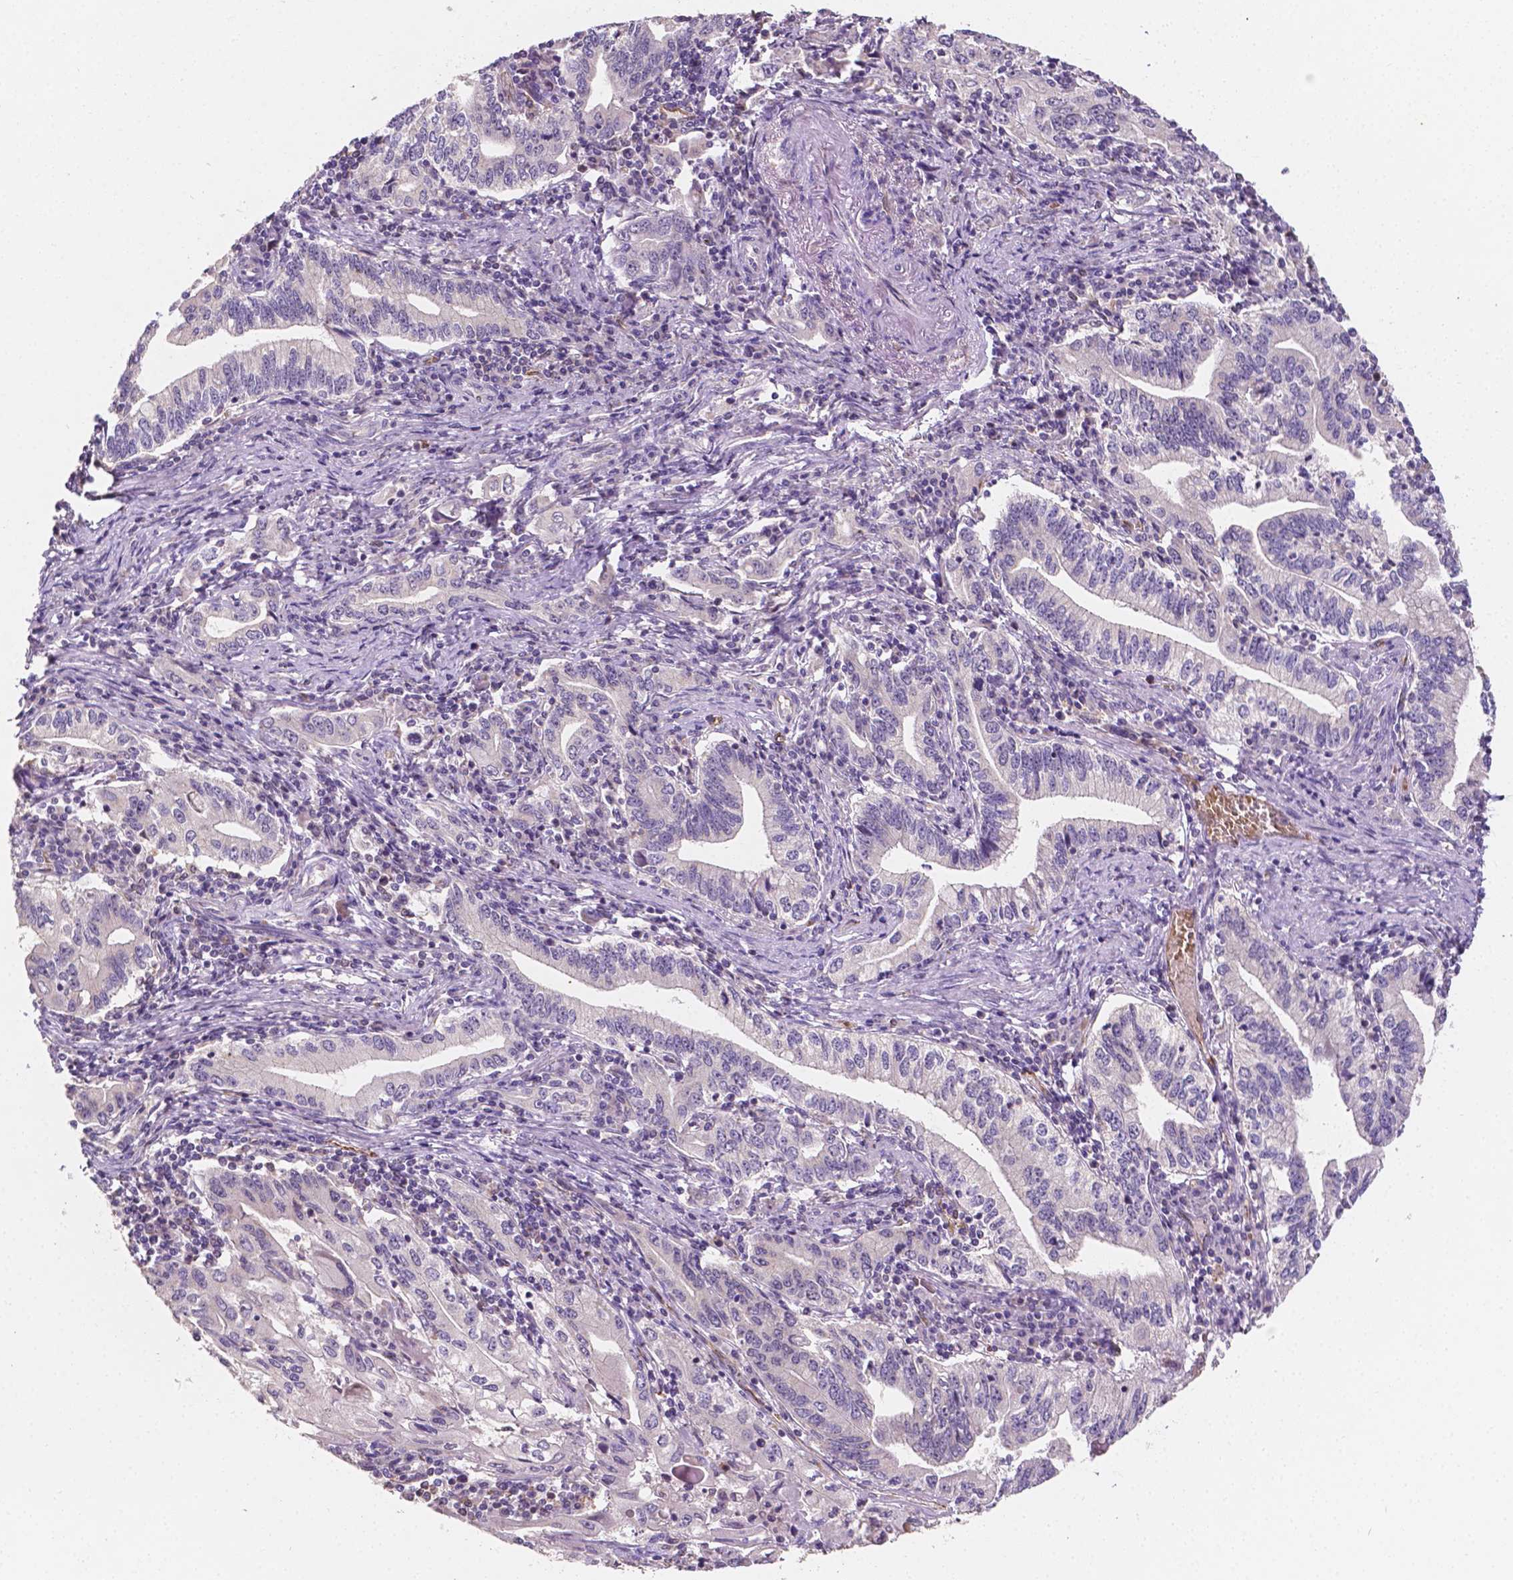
{"staining": {"intensity": "negative", "quantity": "none", "location": "none"}, "tissue": "stomach cancer", "cell_type": "Tumor cells", "image_type": "cancer", "snomed": [{"axis": "morphology", "description": "Adenocarcinoma, NOS"}, {"axis": "topography", "description": "Stomach, lower"}], "caption": "The micrograph reveals no staining of tumor cells in stomach cancer (adenocarcinoma).", "gene": "SLC22A4", "patient": {"sex": "female", "age": 72}}